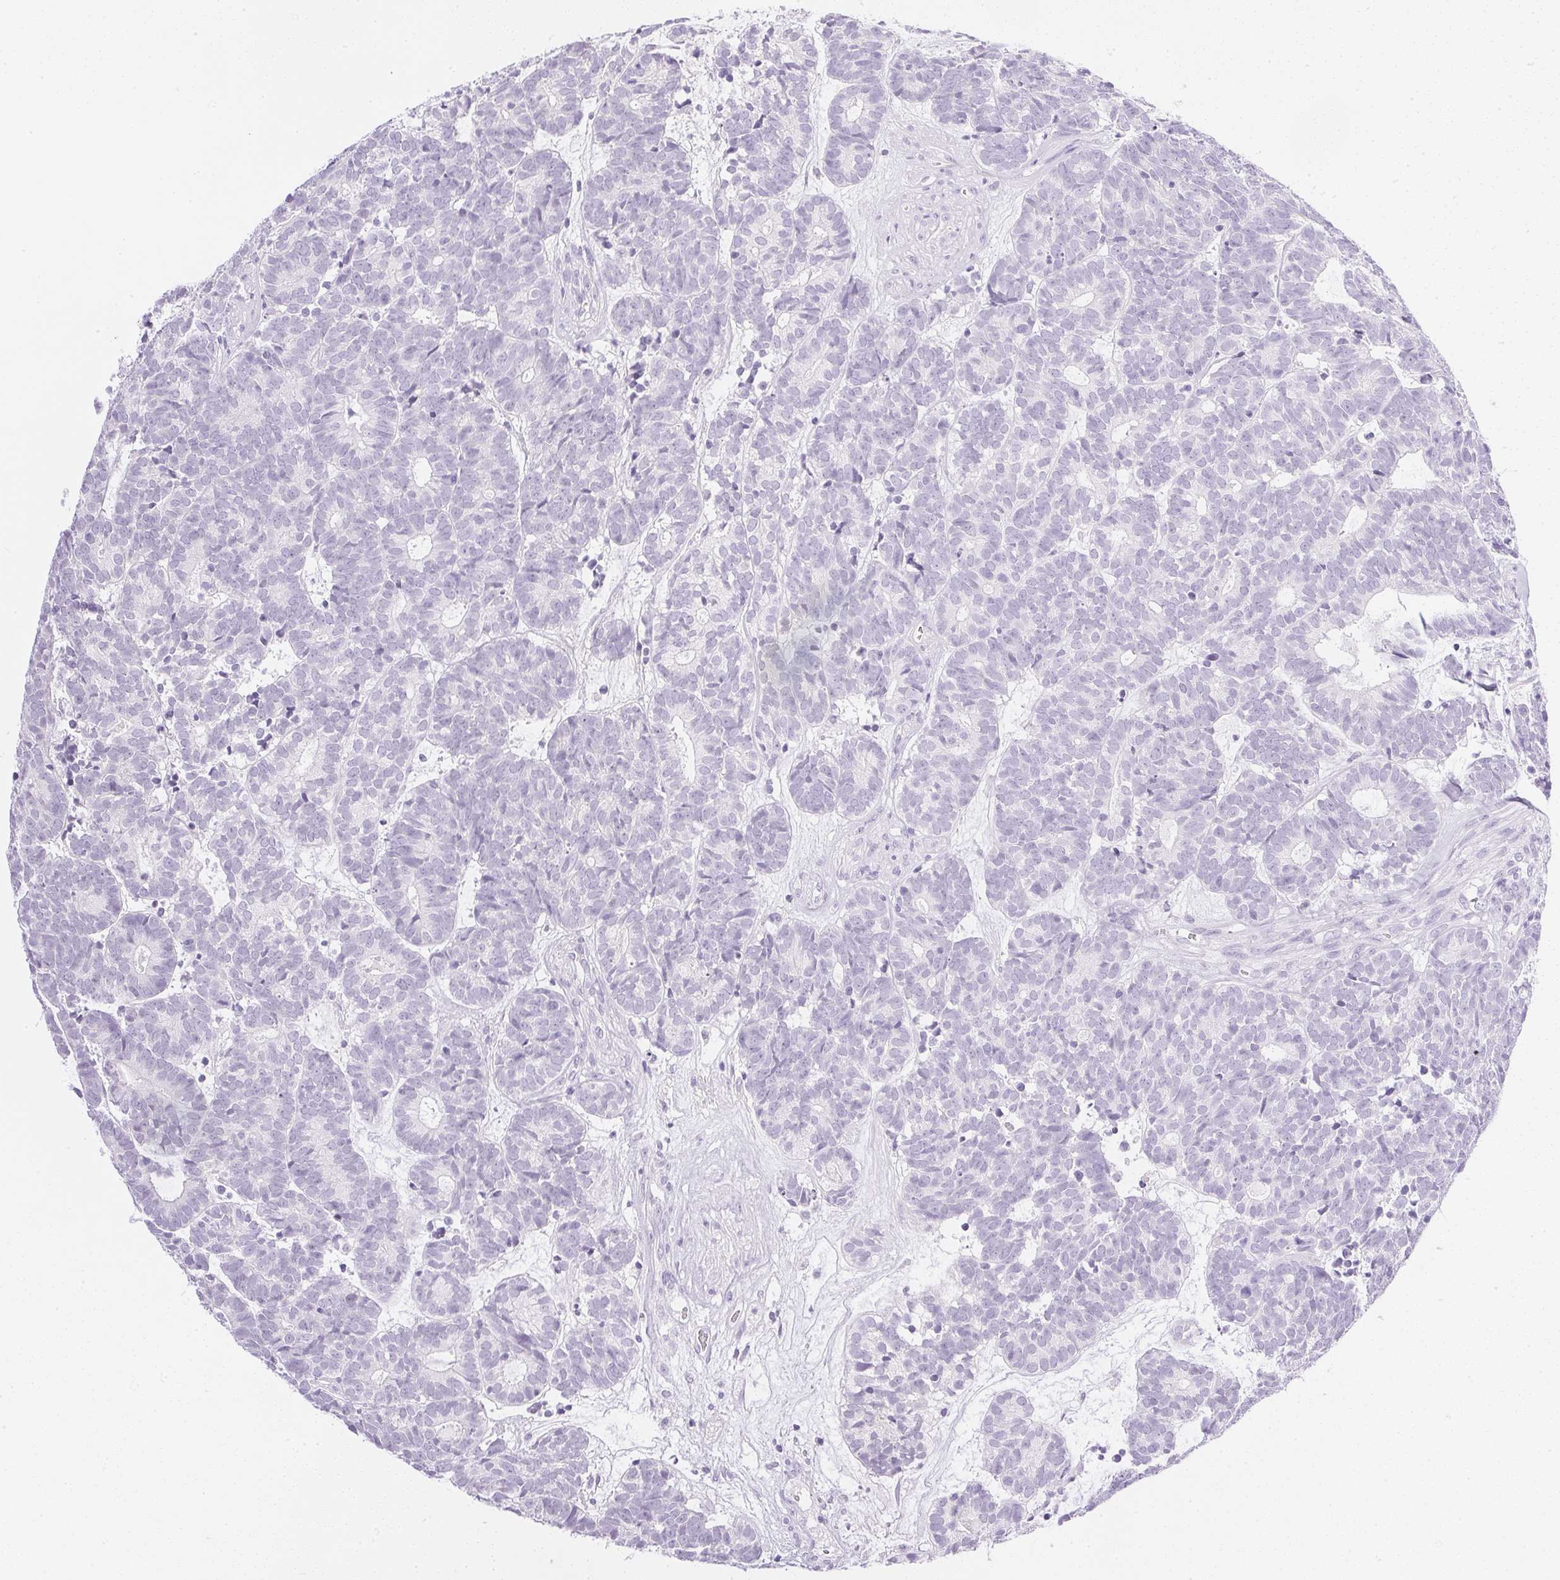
{"staining": {"intensity": "negative", "quantity": "none", "location": "none"}, "tissue": "head and neck cancer", "cell_type": "Tumor cells", "image_type": "cancer", "snomed": [{"axis": "morphology", "description": "Adenocarcinoma, NOS"}, {"axis": "topography", "description": "Head-Neck"}], "caption": "Tumor cells are negative for protein expression in human head and neck cancer (adenocarcinoma).", "gene": "CPB1", "patient": {"sex": "female", "age": 81}}